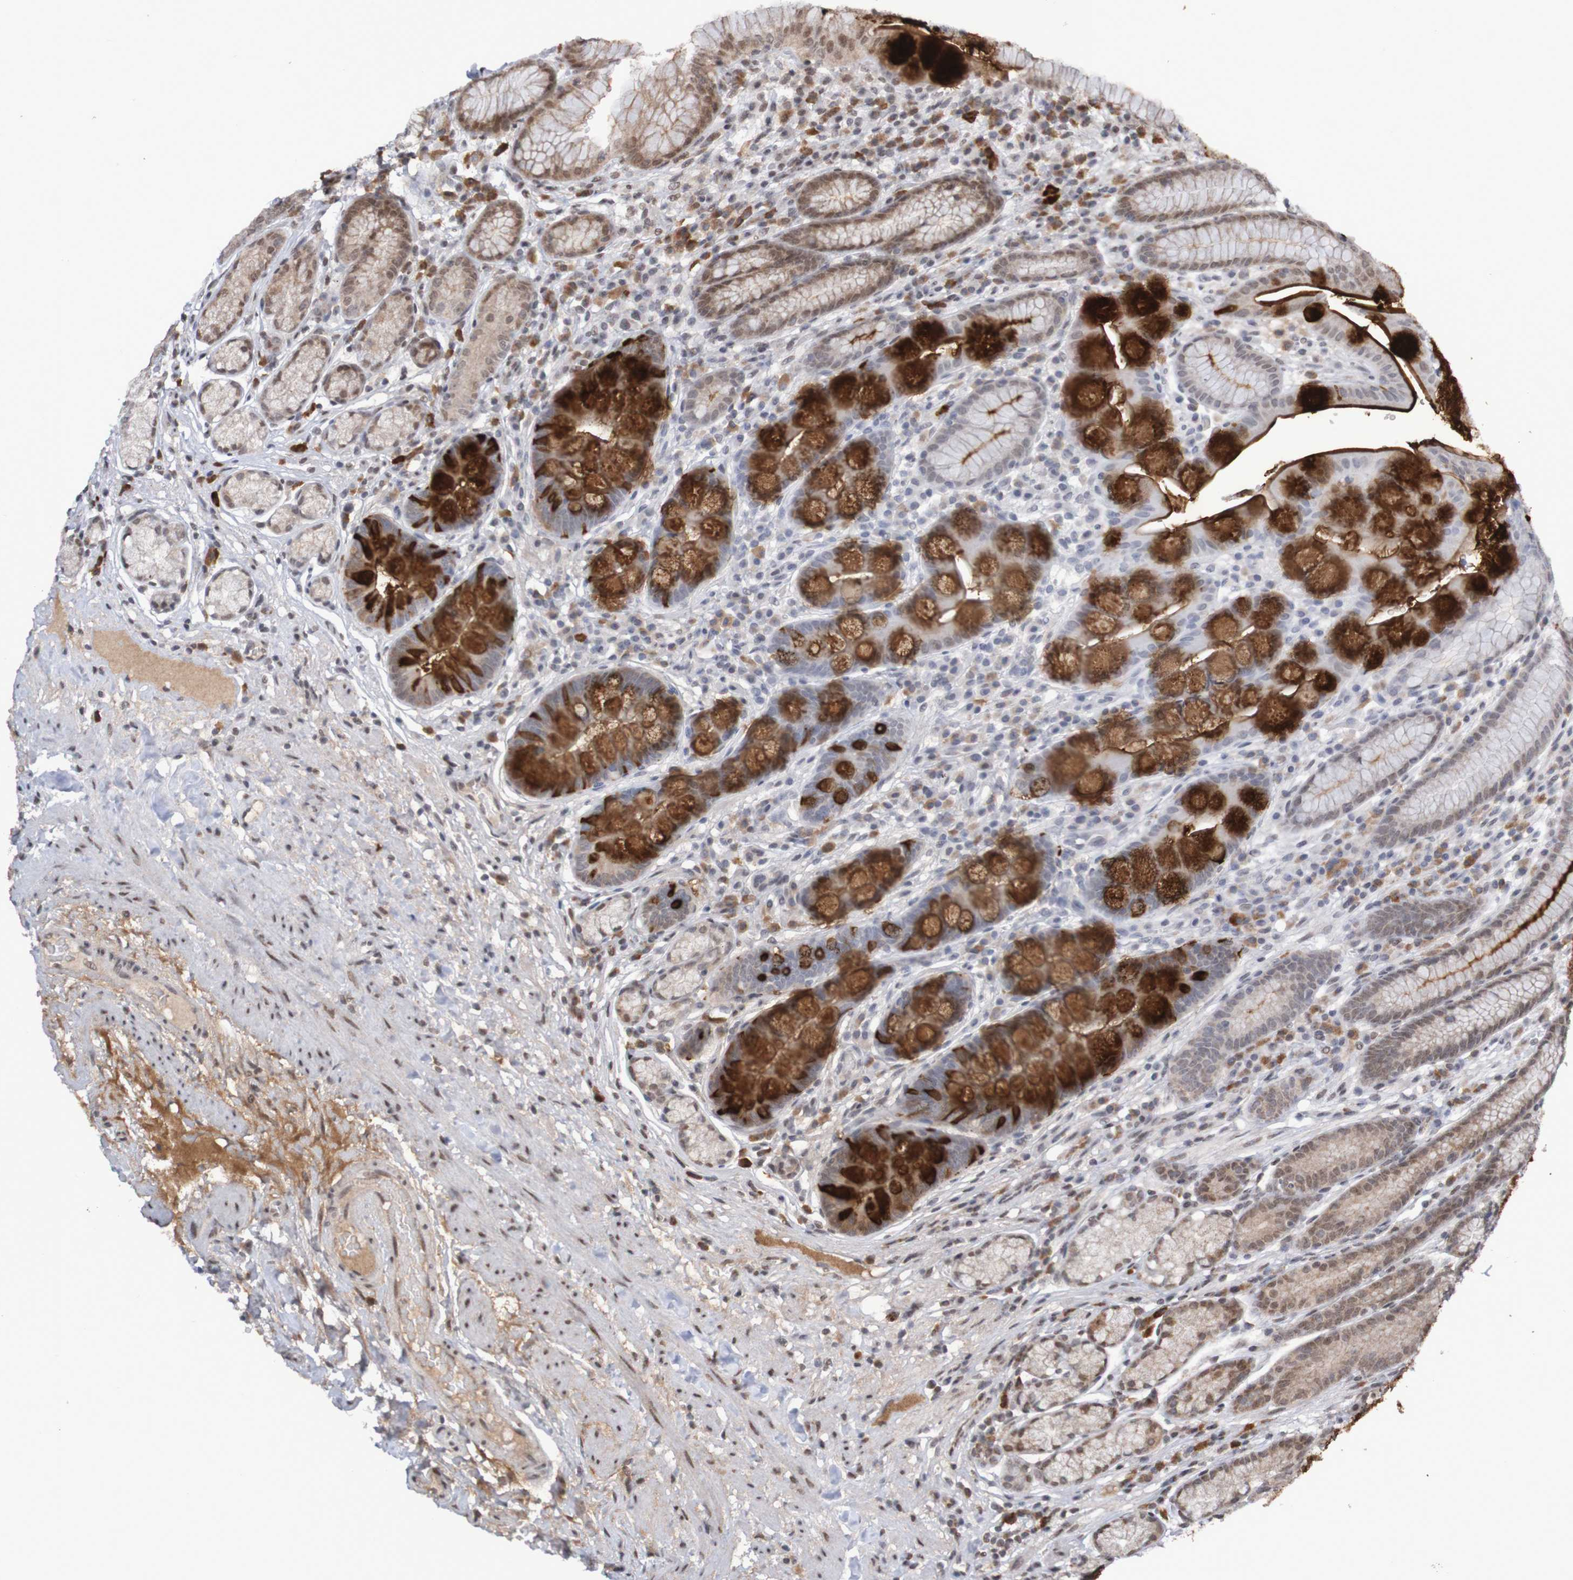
{"staining": {"intensity": "moderate", "quantity": ">75%", "location": "cytoplasmic/membranous,nuclear"}, "tissue": "stomach", "cell_type": "Glandular cells", "image_type": "normal", "snomed": [{"axis": "morphology", "description": "Normal tissue, NOS"}, {"axis": "topography", "description": "Stomach, lower"}], "caption": "Moderate cytoplasmic/membranous,nuclear protein staining is identified in approximately >75% of glandular cells in stomach. Nuclei are stained in blue.", "gene": "ITLN1", "patient": {"sex": "male", "age": 52}}